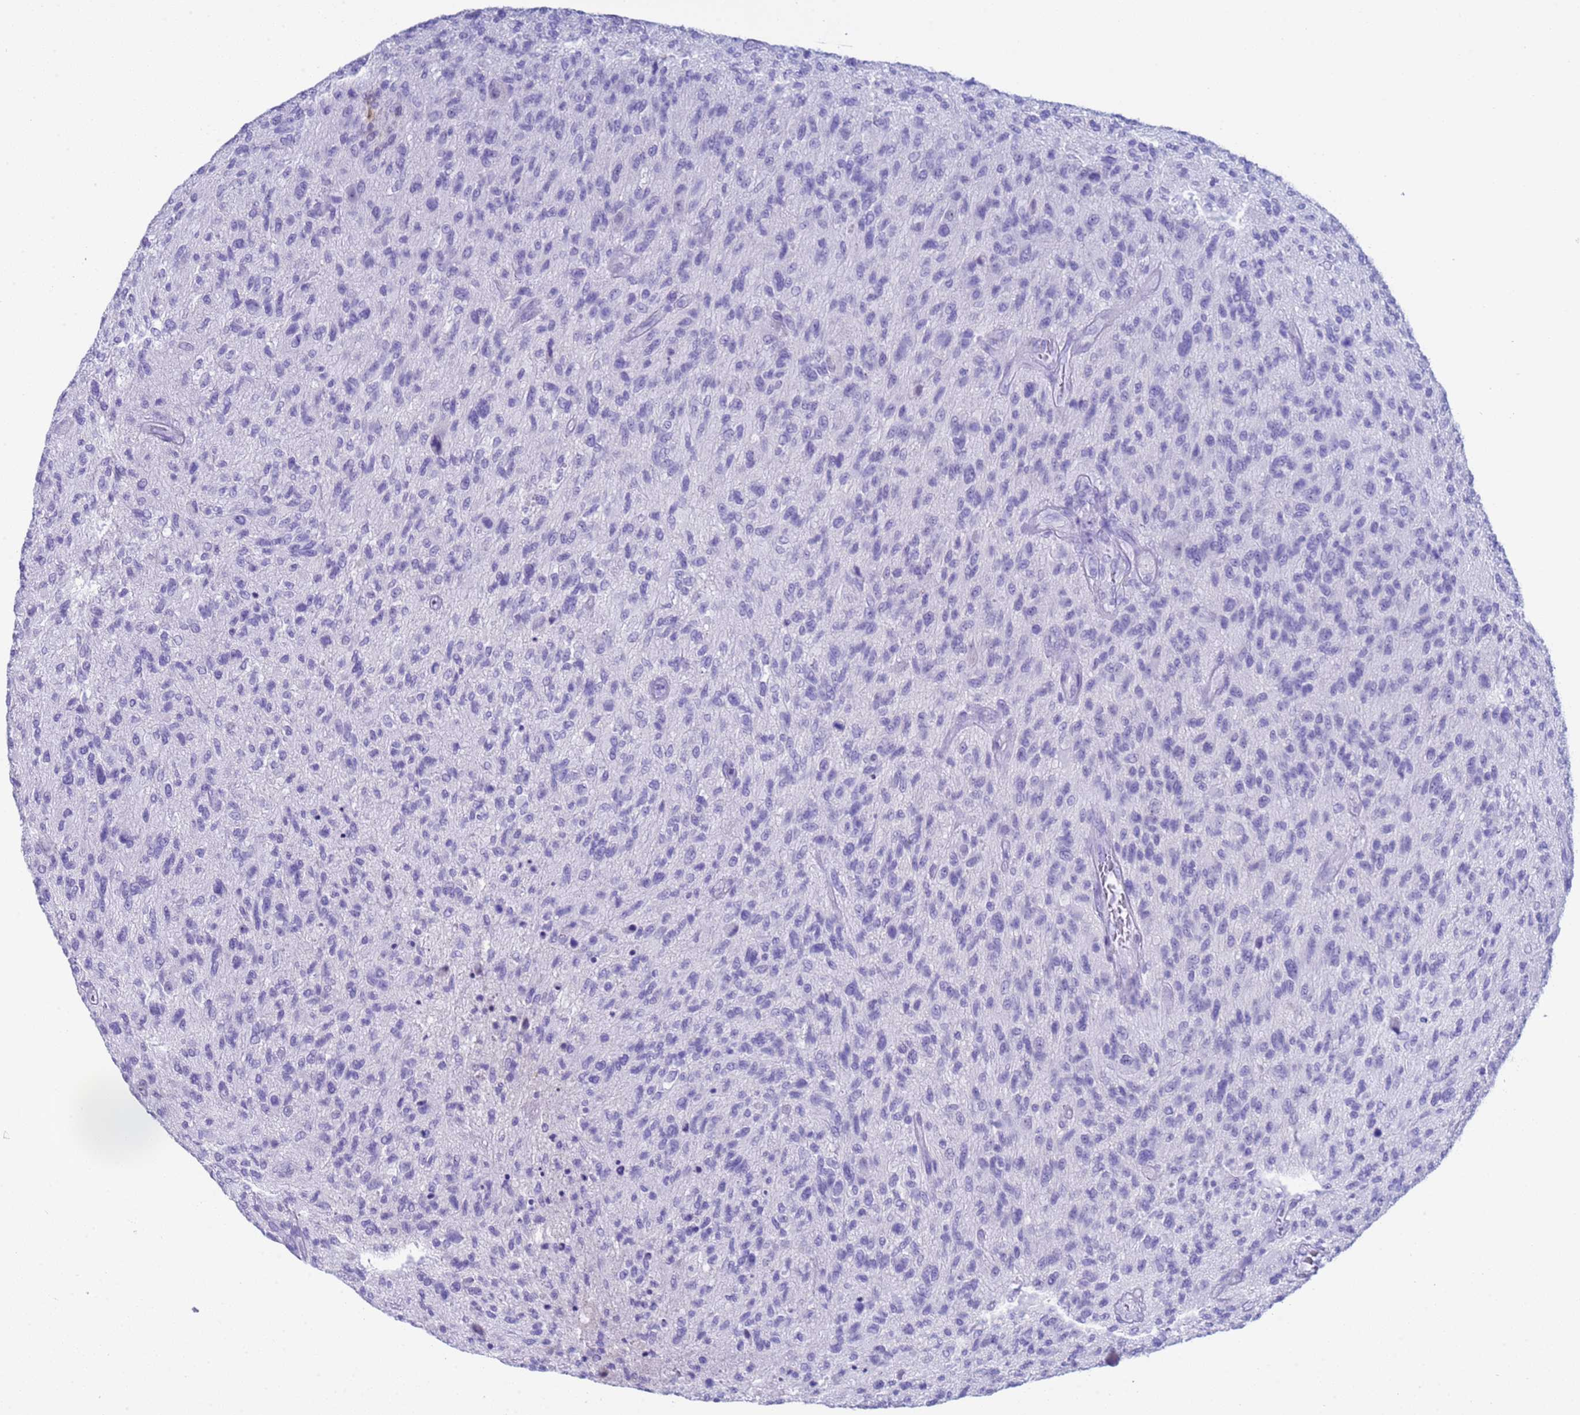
{"staining": {"intensity": "negative", "quantity": "none", "location": "none"}, "tissue": "glioma", "cell_type": "Tumor cells", "image_type": "cancer", "snomed": [{"axis": "morphology", "description": "Glioma, malignant, High grade"}, {"axis": "topography", "description": "Brain"}], "caption": "The image reveals no staining of tumor cells in glioma.", "gene": "CKM", "patient": {"sex": "male", "age": 47}}